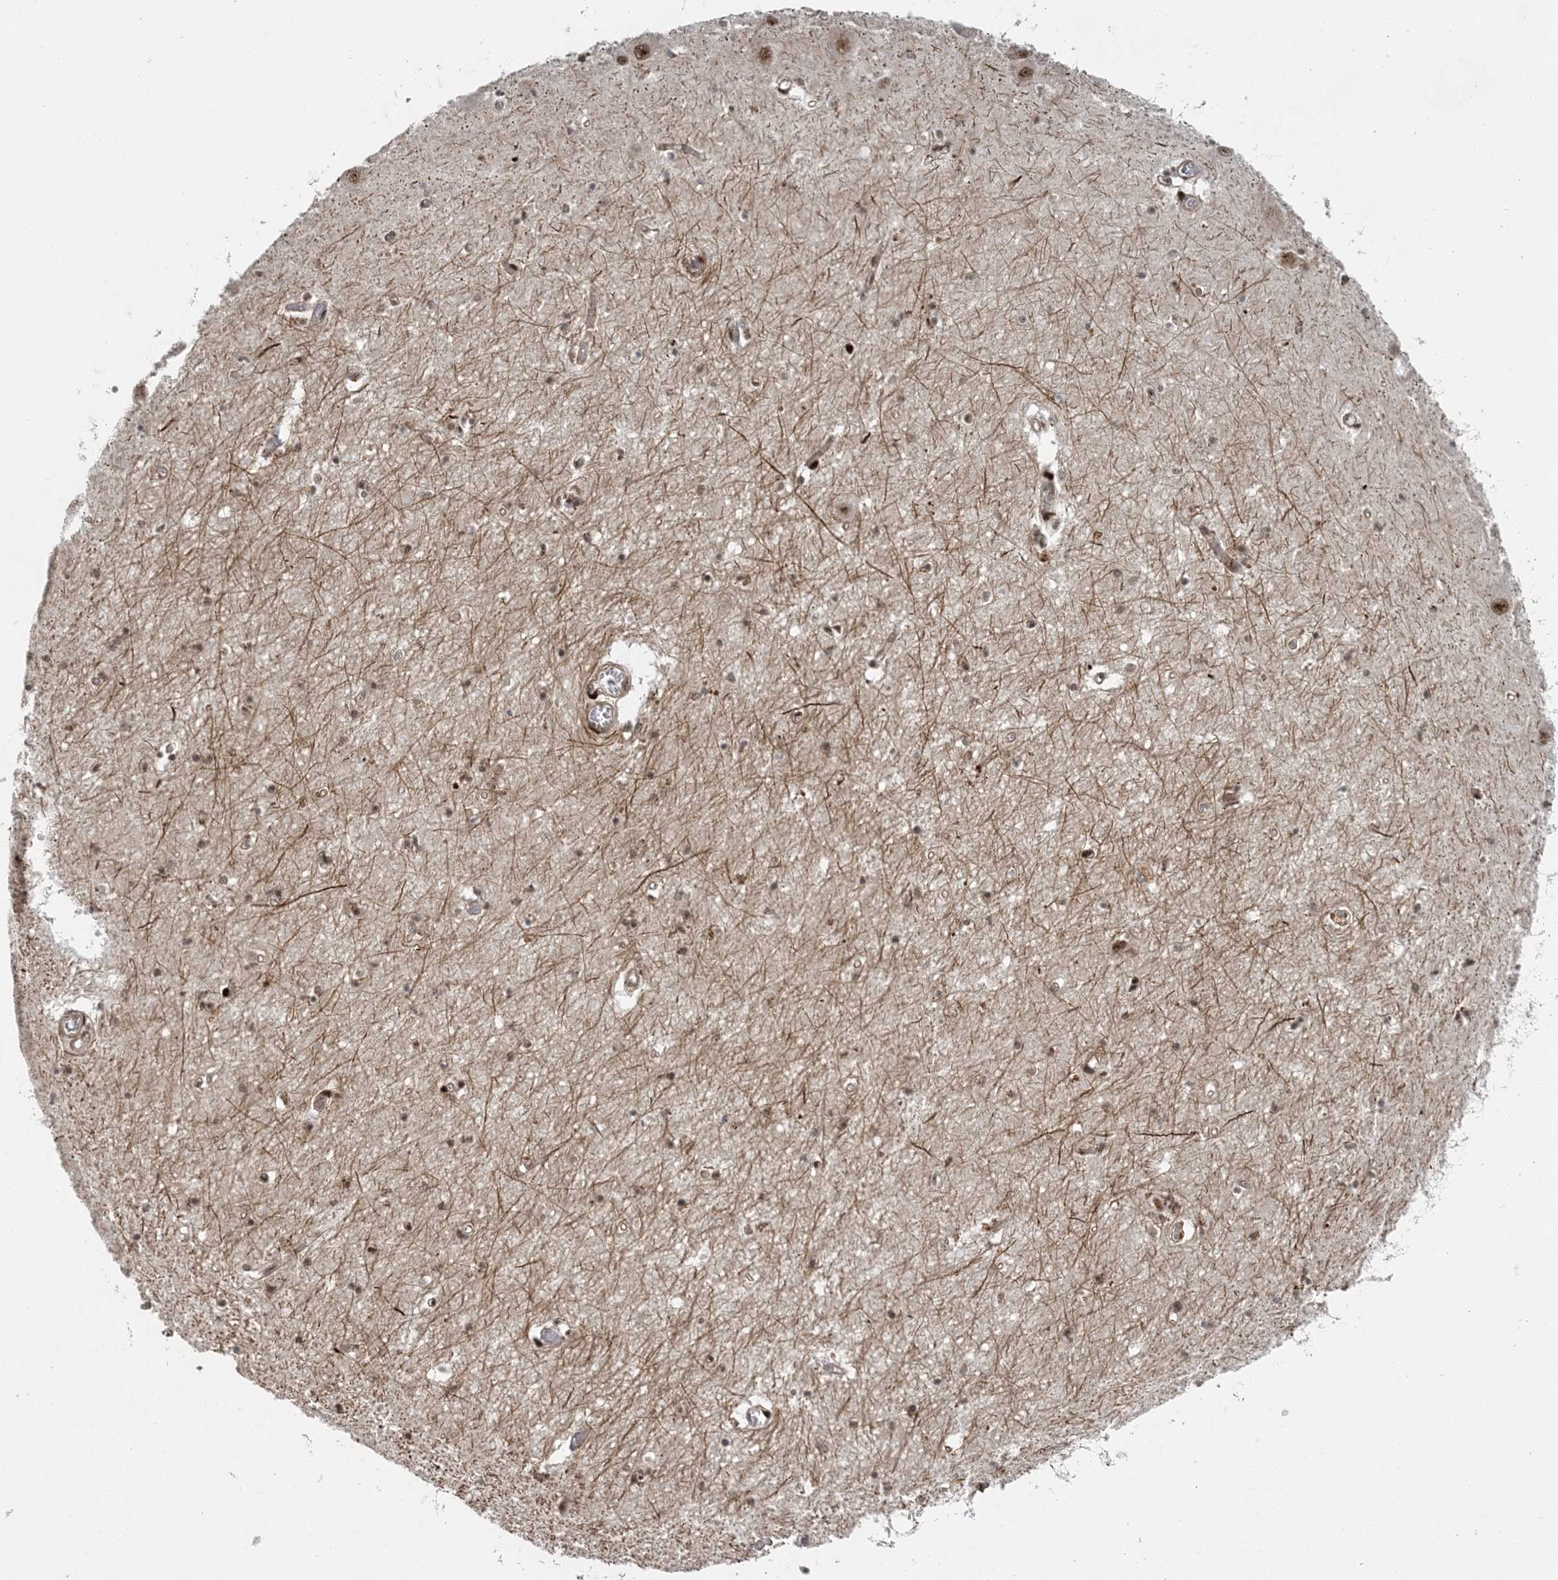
{"staining": {"intensity": "moderate", "quantity": ">75%", "location": "nuclear"}, "tissue": "hippocampus", "cell_type": "Glial cells", "image_type": "normal", "snomed": [{"axis": "morphology", "description": "Normal tissue, NOS"}, {"axis": "topography", "description": "Hippocampus"}], "caption": "An image showing moderate nuclear positivity in approximately >75% of glial cells in unremarkable hippocampus, as visualized by brown immunohistochemical staining.", "gene": "CWC22", "patient": {"sex": "male", "age": 70}}